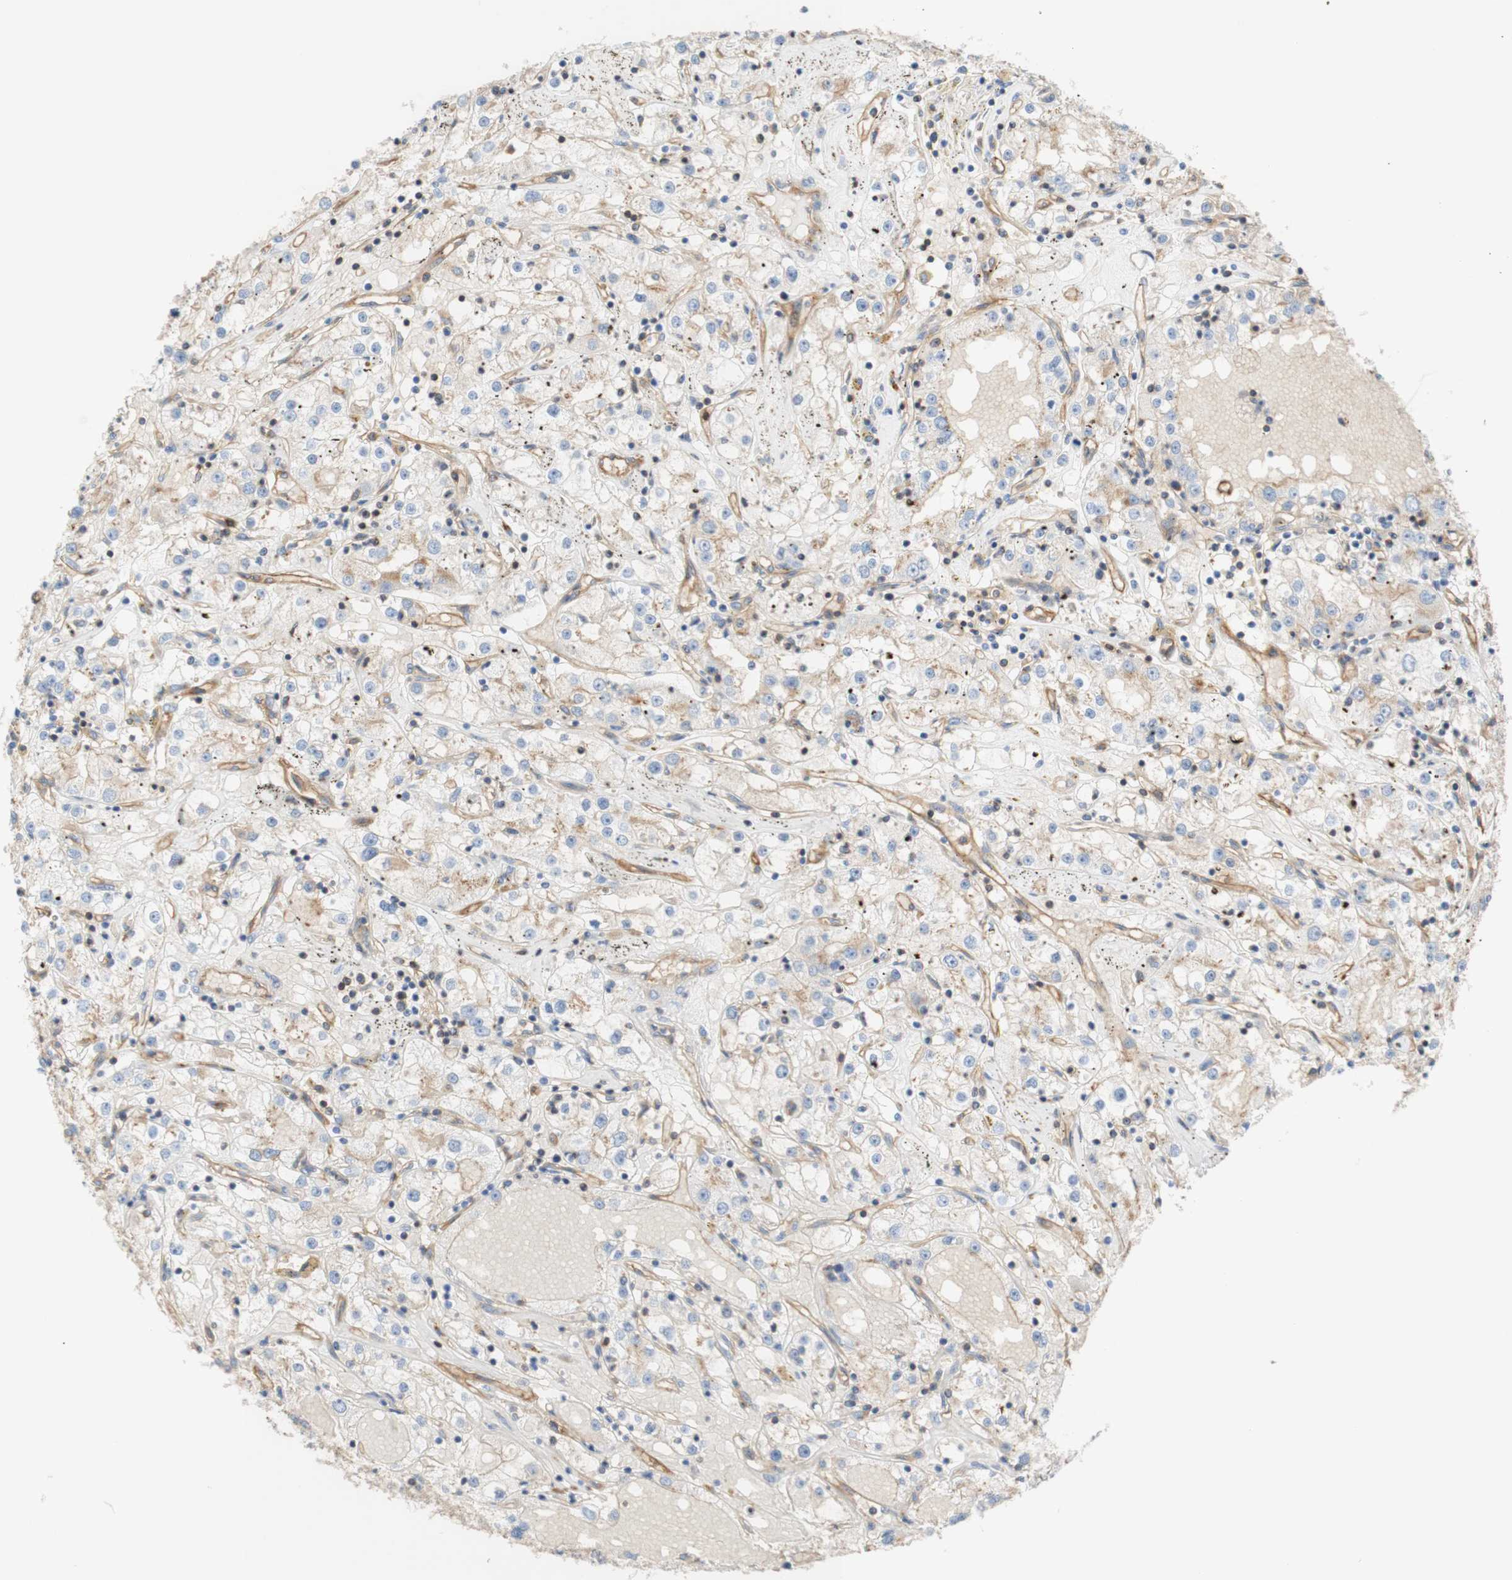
{"staining": {"intensity": "weak", "quantity": "<25%", "location": "cytoplasmic/membranous"}, "tissue": "renal cancer", "cell_type": "Tumor cells", "image_type": "cancer", "snomed": [{"axis": "morphology", "description": "Adenocarcinoma, NOS"}, {"axis": "topography", "description": "Kidney"}], "caption": "This is an immunohistochemistry histopathology image of human adenocarcinoma (renal). There is no staining in tumor cells.", "gene": "STOM", "patient": {"sex": "male", "age": 56}}